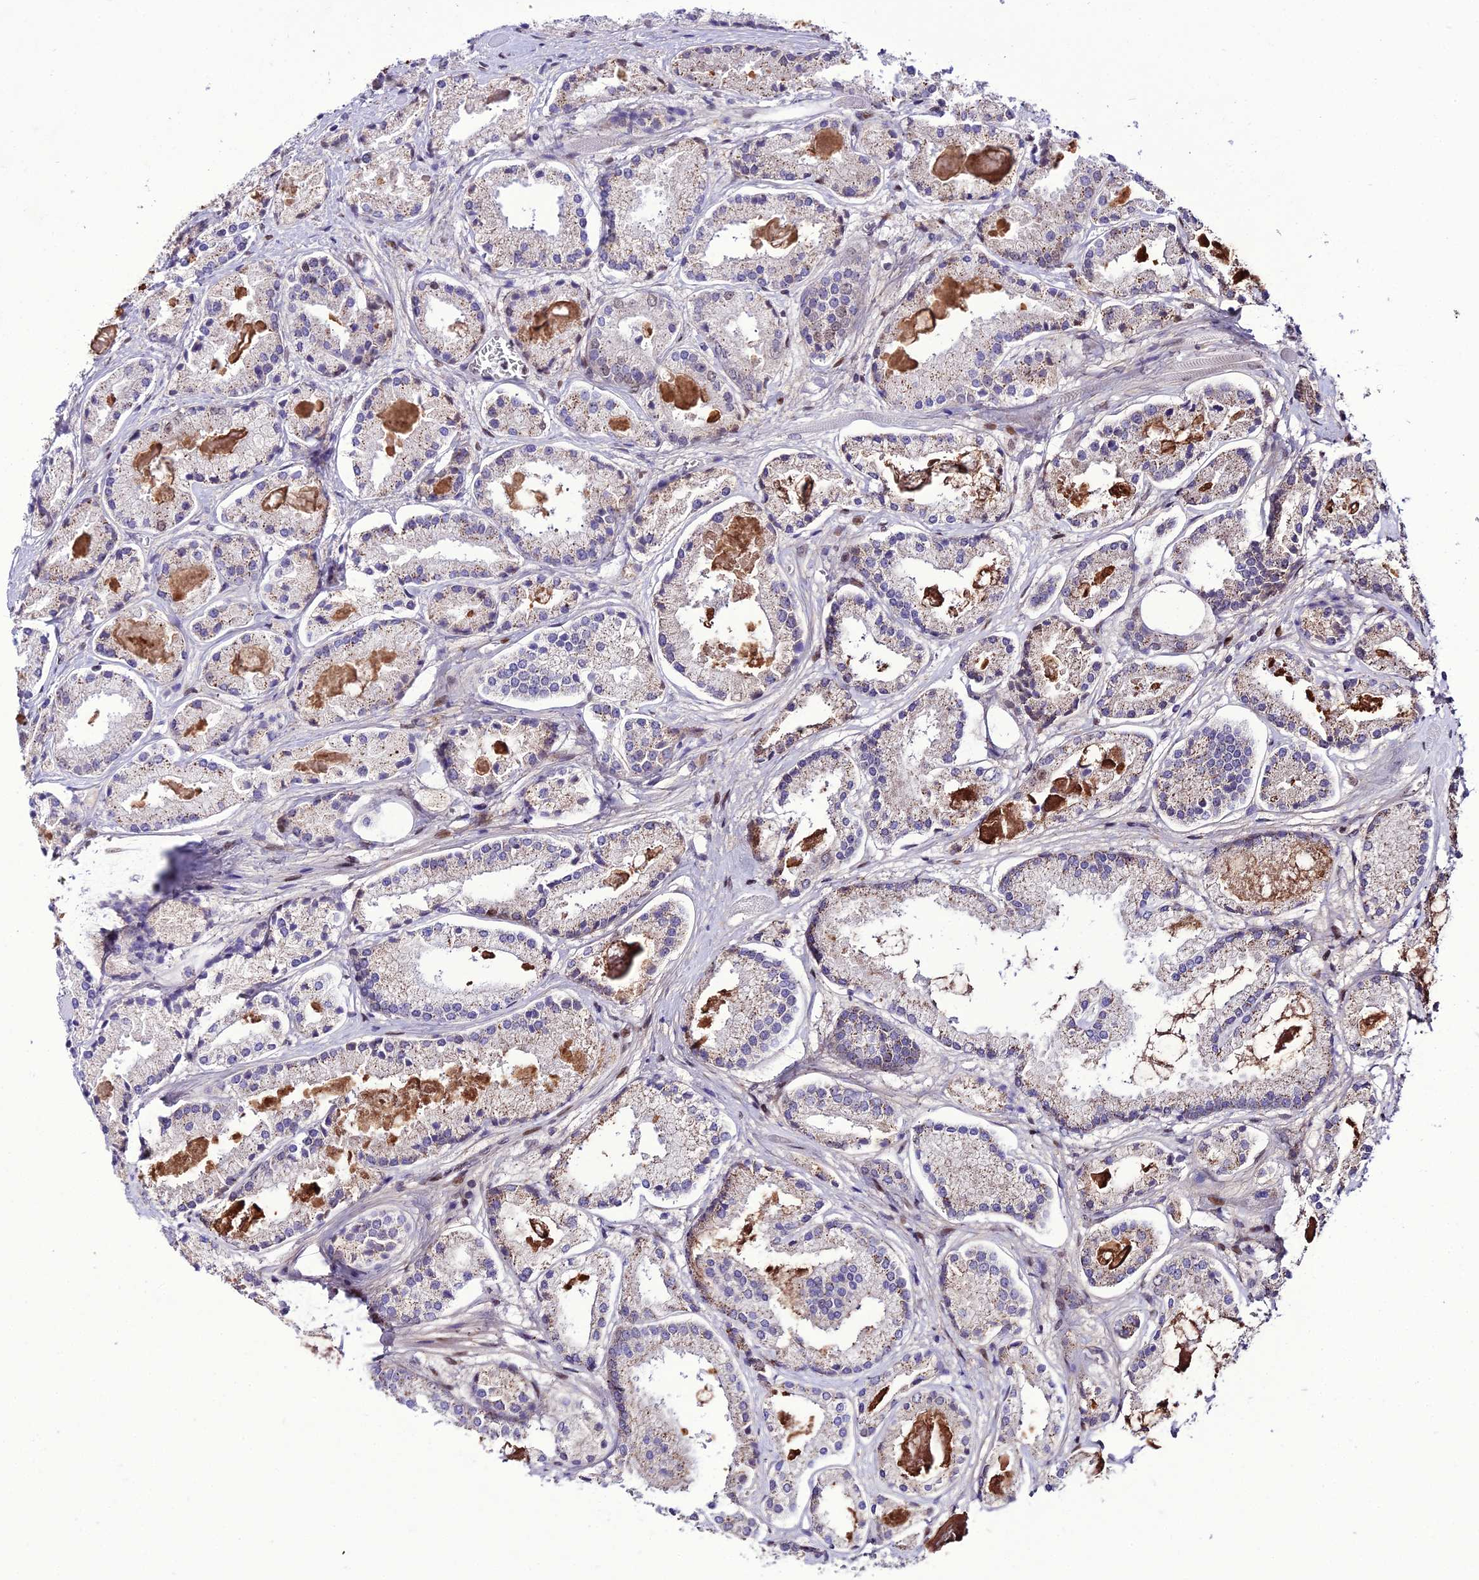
{"staining": {"intensity": "negative", "quantity": "none", "location": "none"}, "tissue": "prostate cancer", "cell_type": "Tumor cells", "image_type": "cancer", "snomed": [{"axis": "morphology", "description": "Adenocarcinoma, High grade"}, {"axis": "topography", "description": "Prostate"}], "caption": "Tumor cells are negative for brown protein staining in prostate cancer (high-grade adenocarcinoma).", "gene": "ZNF707", "patient": {"sex": "male", "age": 67}}